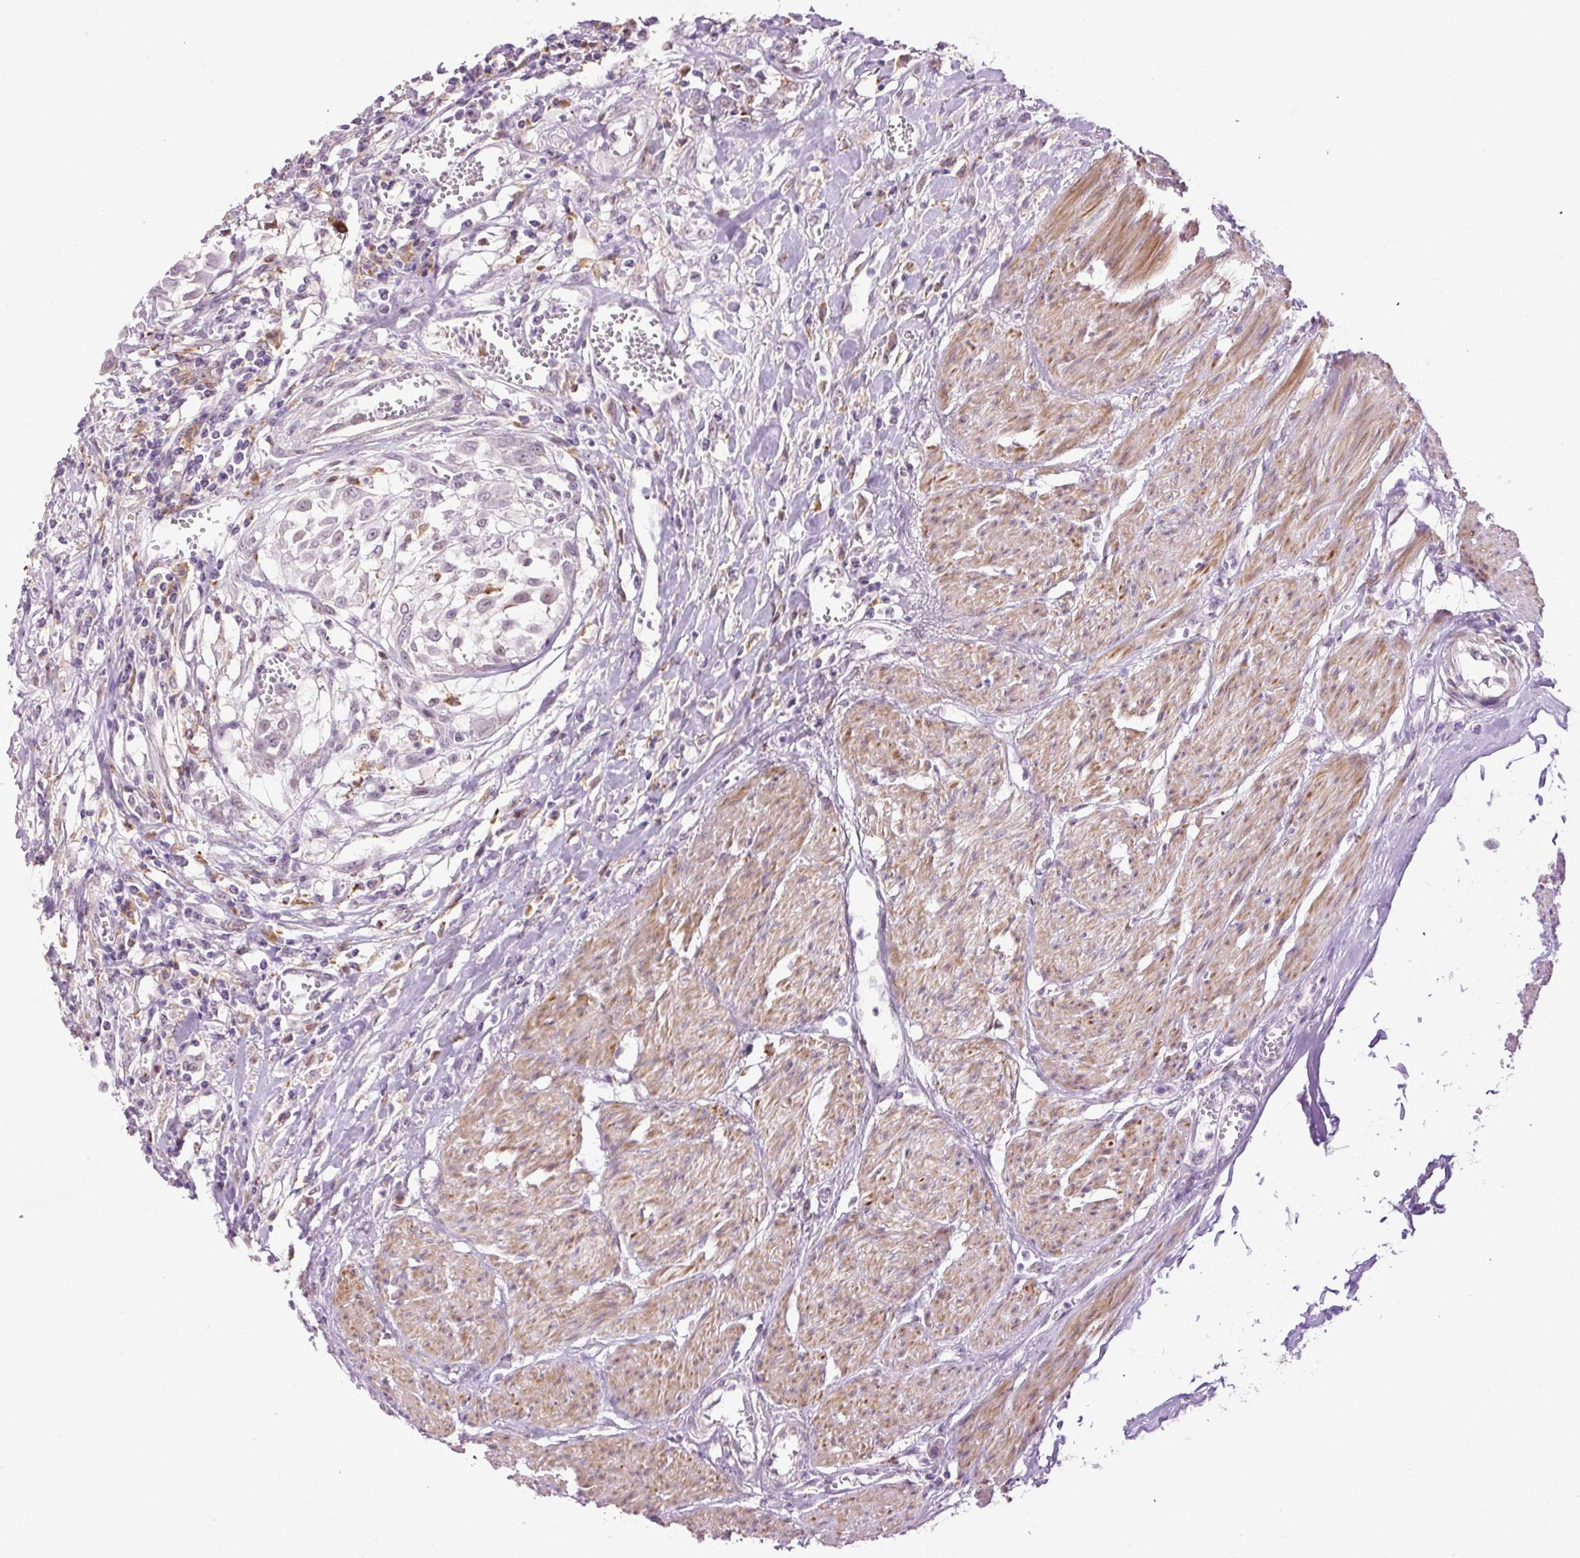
{"staining": {"intensity": "weak", "quantity": "<25%", "location": "nuclear"}, "tissue": "urothelial cancer", "cell_type": "Tumor cells", "image_type": "cancer", "snomed": [{"axis": "morphology", "description": "Urothelial carcinoma, High grade"}, {"axis": "topography", "description": "Urinary bladder"}], "caption": "A photomicrograph of human urothelial cancer is negative for staining in tumor cells. (DAB (3,3'-diaminobenzidine) immunohistochemistry, high magnification).", "gene": "LY86", "patient": {"sex": "male", "age": 57}}